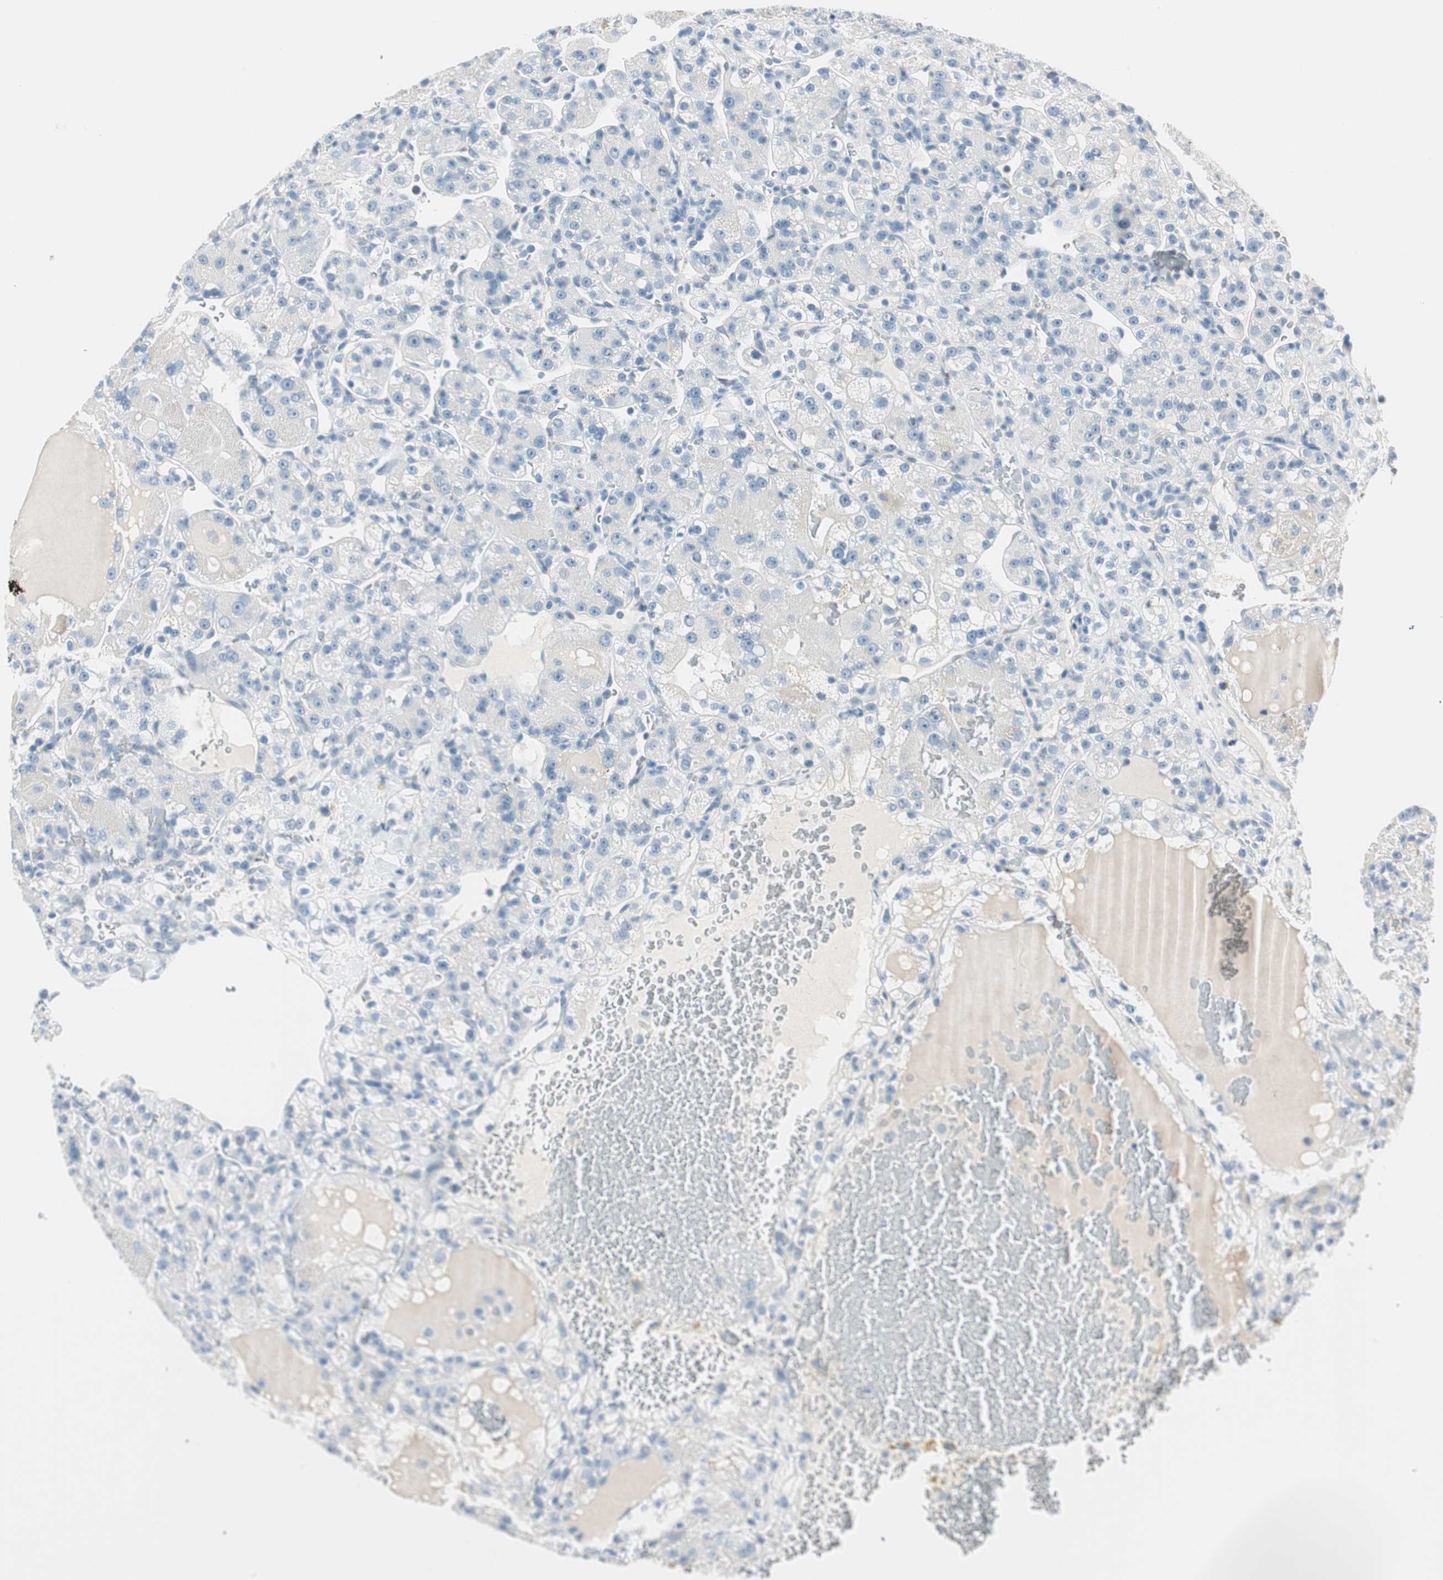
{"staining": {"intensity": "negative", "quantity": "none", "location": "none"}, "tissue": "renal cancer", "cell_type": "Tumor cells", "image_type": "cancer", "snomed": [{"axis": "morphology", "description": "Normal tissue, NOS"}, {"axis": "morphology", "description": "Adenocarcinoma, NOS"}, {"axis": "topography", "description": "Kidney"}], "caption": "An immunohistochemistry (IHC) image of adenocarcinoma (renal) is shown. There is no staining in tumor cells of adenocarcinoma (renal). Nuclei are stained in blue.", "gene": "GNAO1", "patient": {"sex": "male", "age": 61}}